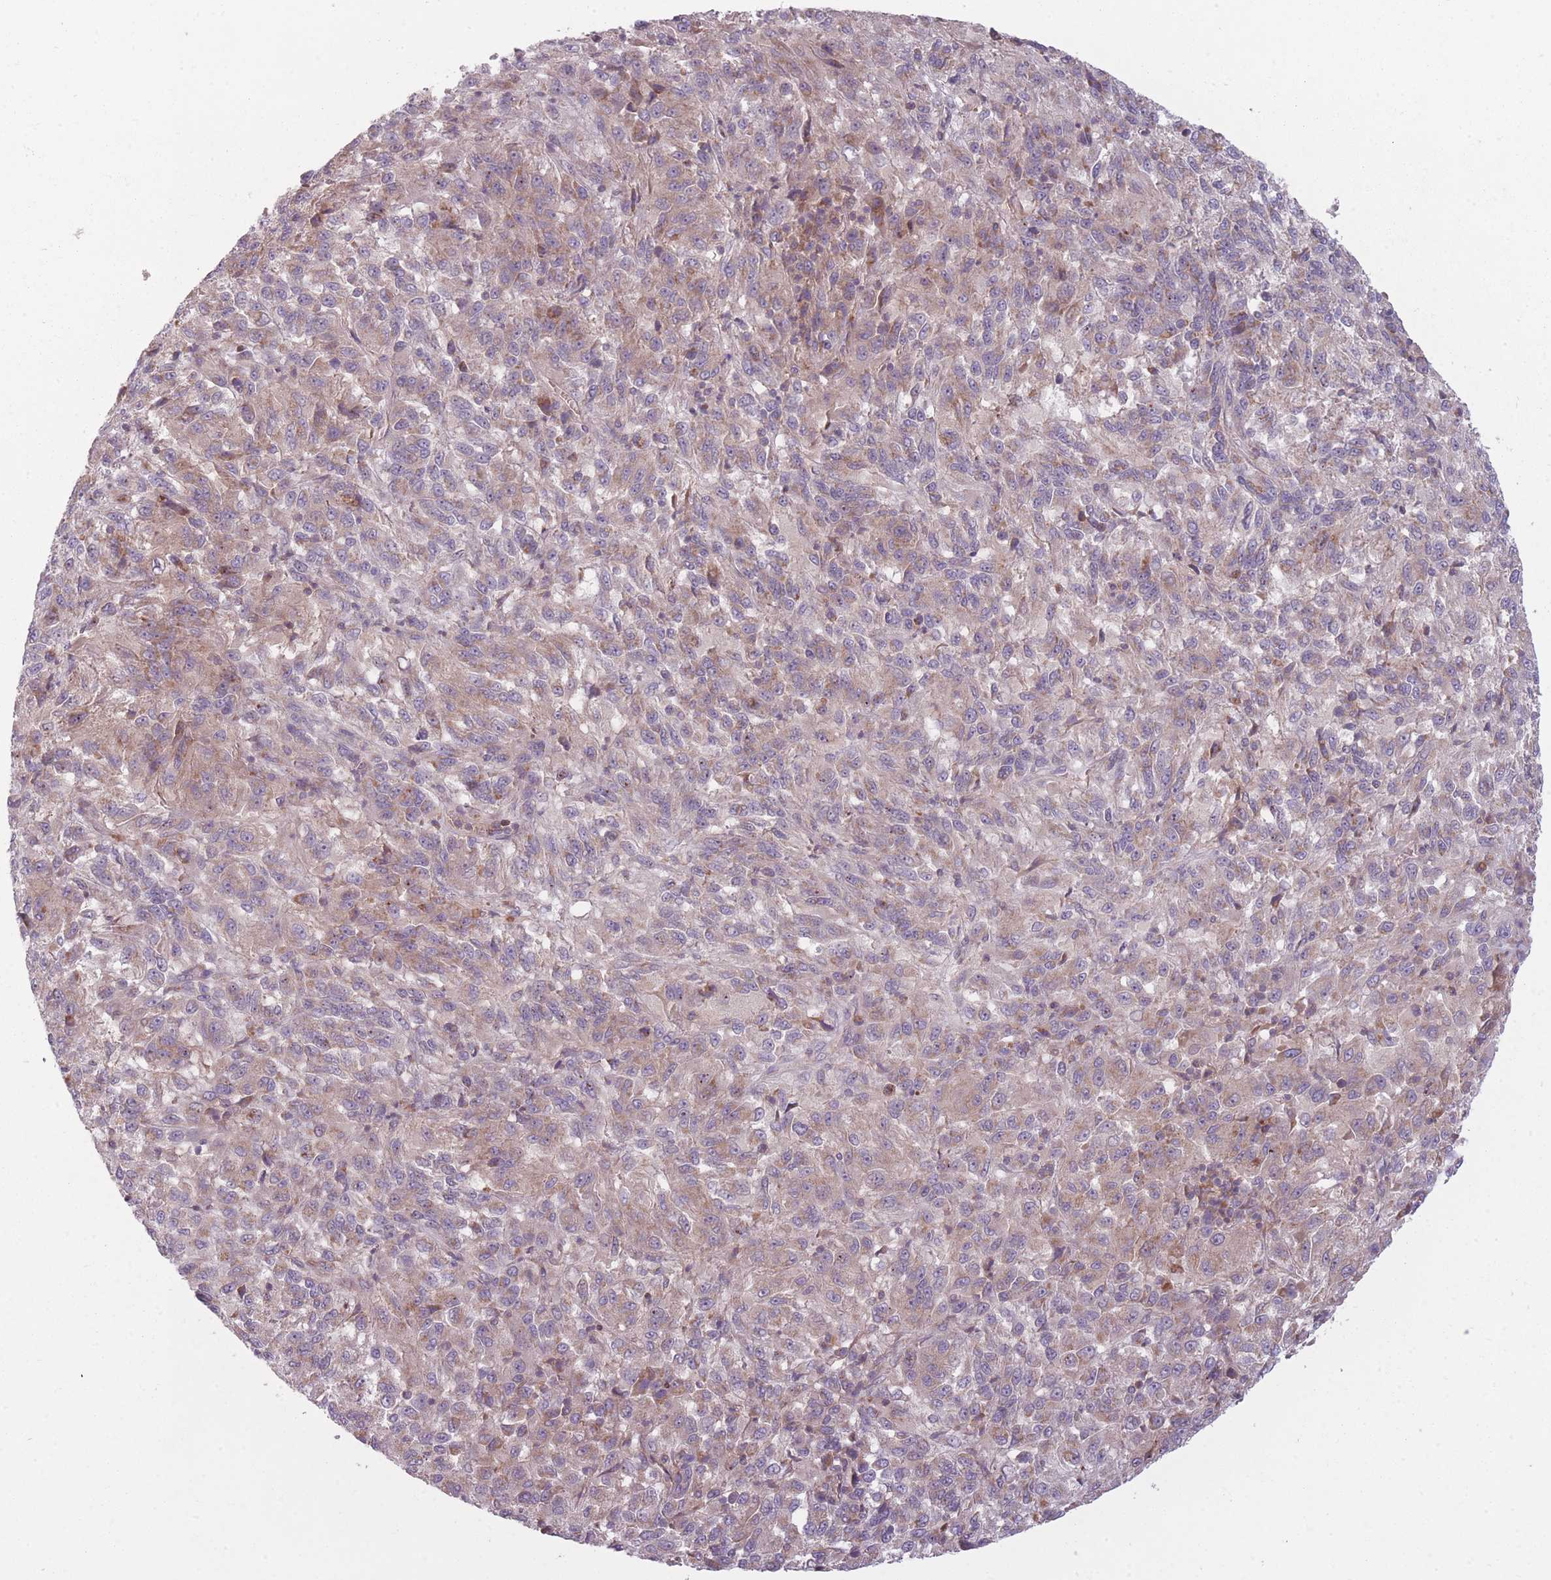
{"staining": {"intensity": "weak", "quantity": "25%-75%", "location": "cytoplasmic/membranous"}, "tissue": "melanoma", "cell_type": "Tumor cells", "image_type": "cancer", "snomed": [{"axis": "morphology", "description": "Malignant melanoma, Metastatic site"}, {"axis": "topography", "description": "Lung"}], "caption": "DAB (3,3'-diaminobenzidine) immunohistochemical staining of human malignant melanoma (metastatic site) demonstrates weak cytoplasmic/membranous protein staining in about 25%-75% of tumor cells.", "gene": "NT5DC2", "patient": {"sex": "male", "age": 64}}